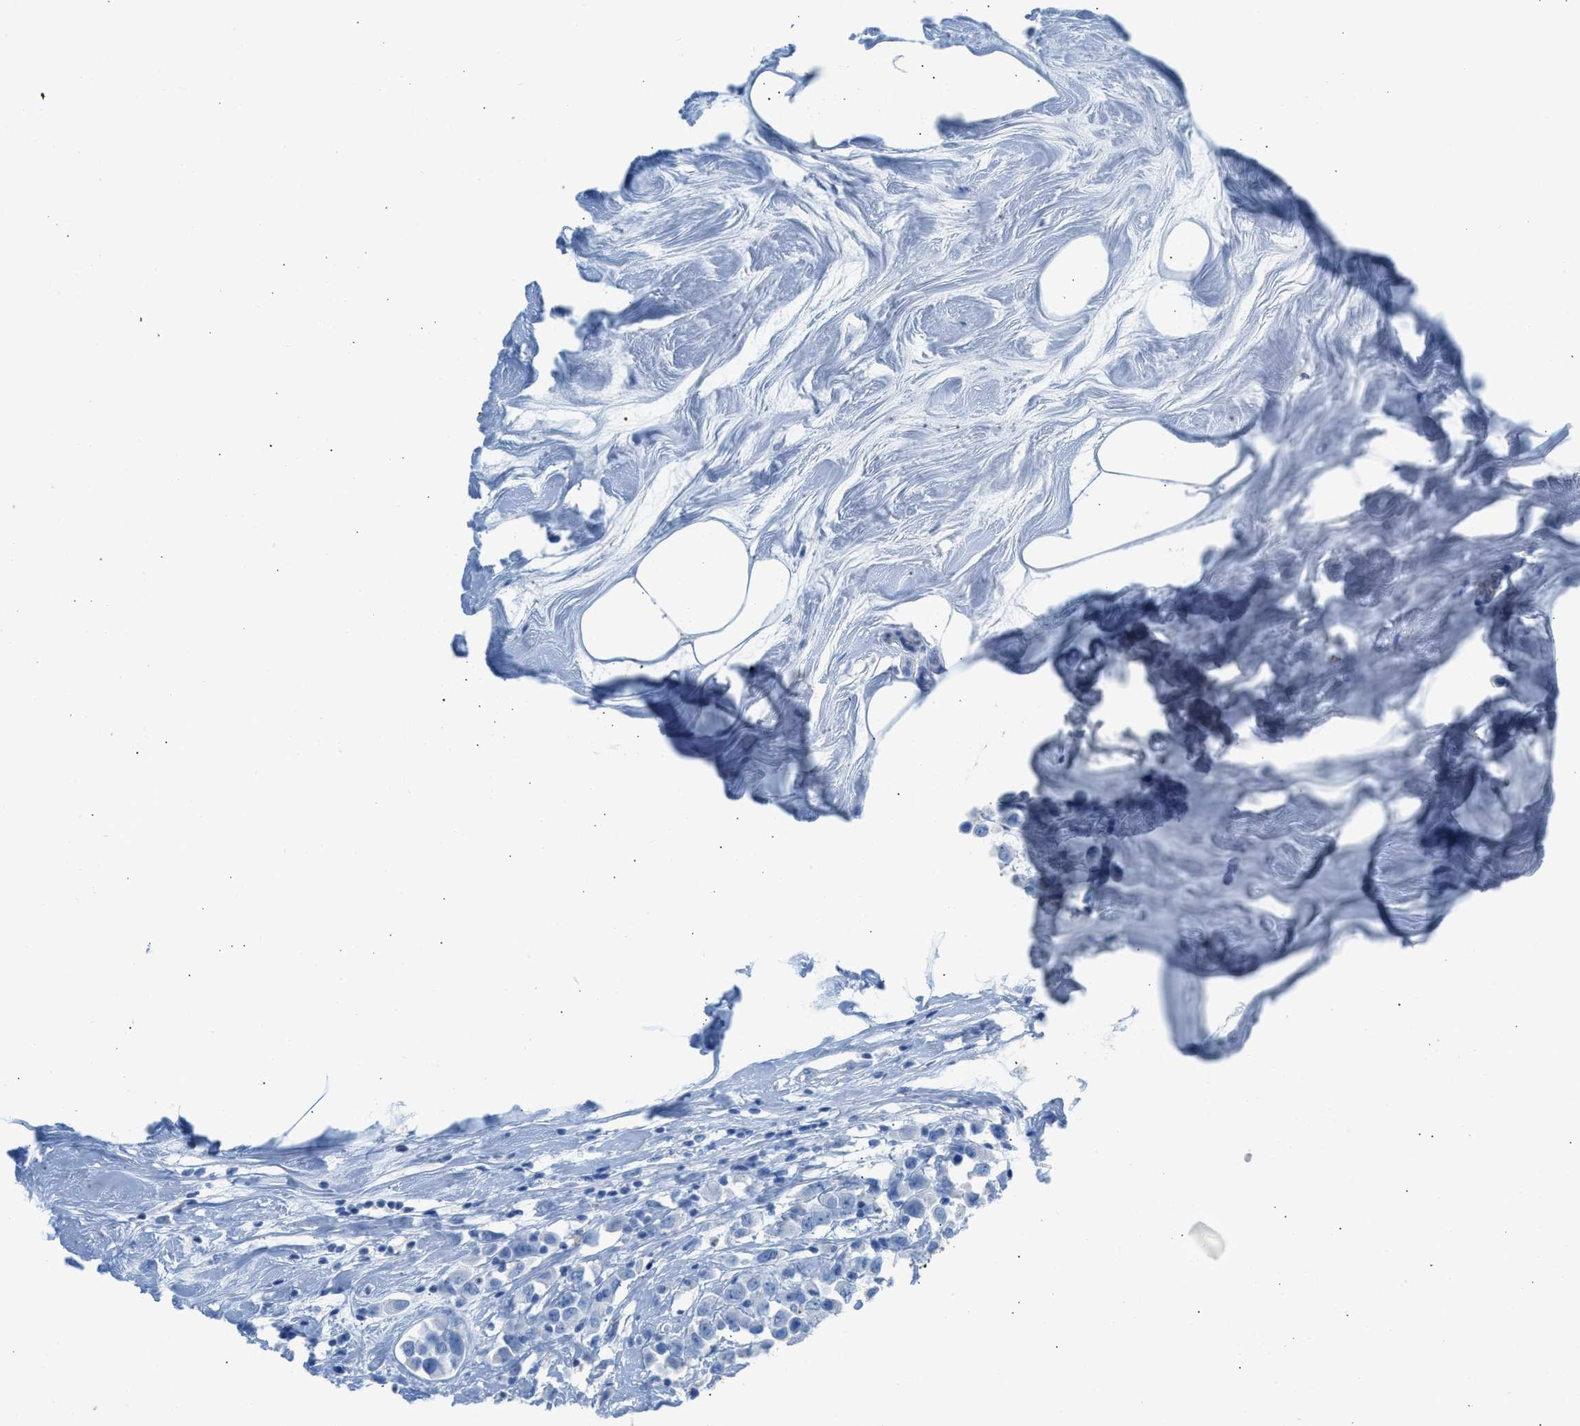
{"staining": {"intensity": "negative", "quantity": "none", "location": "none"}, "tissue": "breast cancer", "cell_type": "Tumor cells", "image_type": "cancer", "snomed": [{"axis": "morphology", "description": "Duct carcinoma"}, {"axis": "topography", "description": "Breast"}], "caption": "DAB (3,3'-diaminobenzidine) immunohistochemical staining of human breast intraductal carcinoma reveals no significant positivity in tumor cells.", "gene": "FAIM2", "patient": {"sex": "female", "age": 61}}